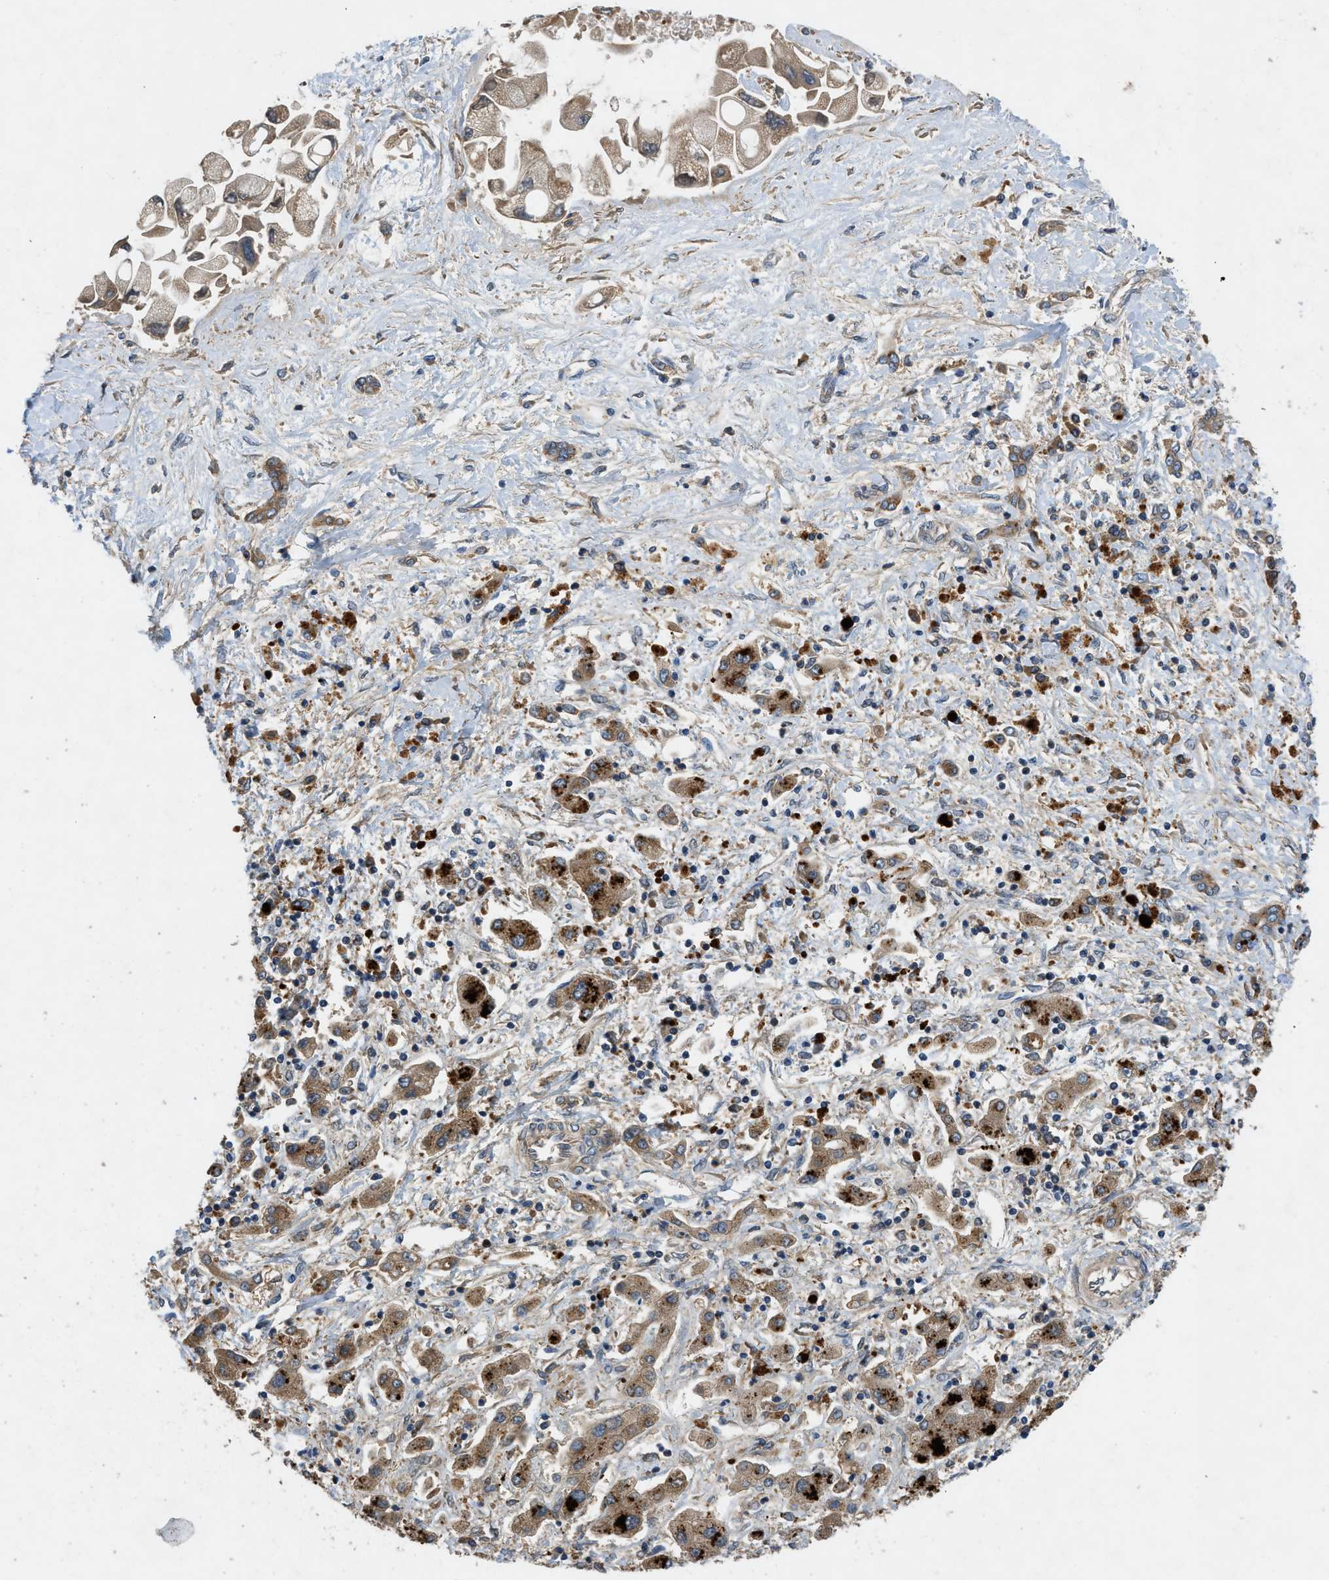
{"staining": {"intensity": "moderate", "quantity": ">75%", "location": "cytoplasmic/membranous"}, "tissue": "liver cancer", "cell_type": "Tumor cells", "image_type": "cancer", "snomed": [{"axis": "morphology", "description": "Cholangiocarcinoma"}, {"axis": "topography", "description": "Liver"}], "caption": "This image reveals liver cholangiocarcinoma stained with immunohistochemistry to label a protein in brown. The cytoplasmic/membranous of tumor cells show moderate positivity for the protein. Nuclei are counter-stained blue.", "gene": "CNNM3", "patient": {"sex": "male", "age": 50}}